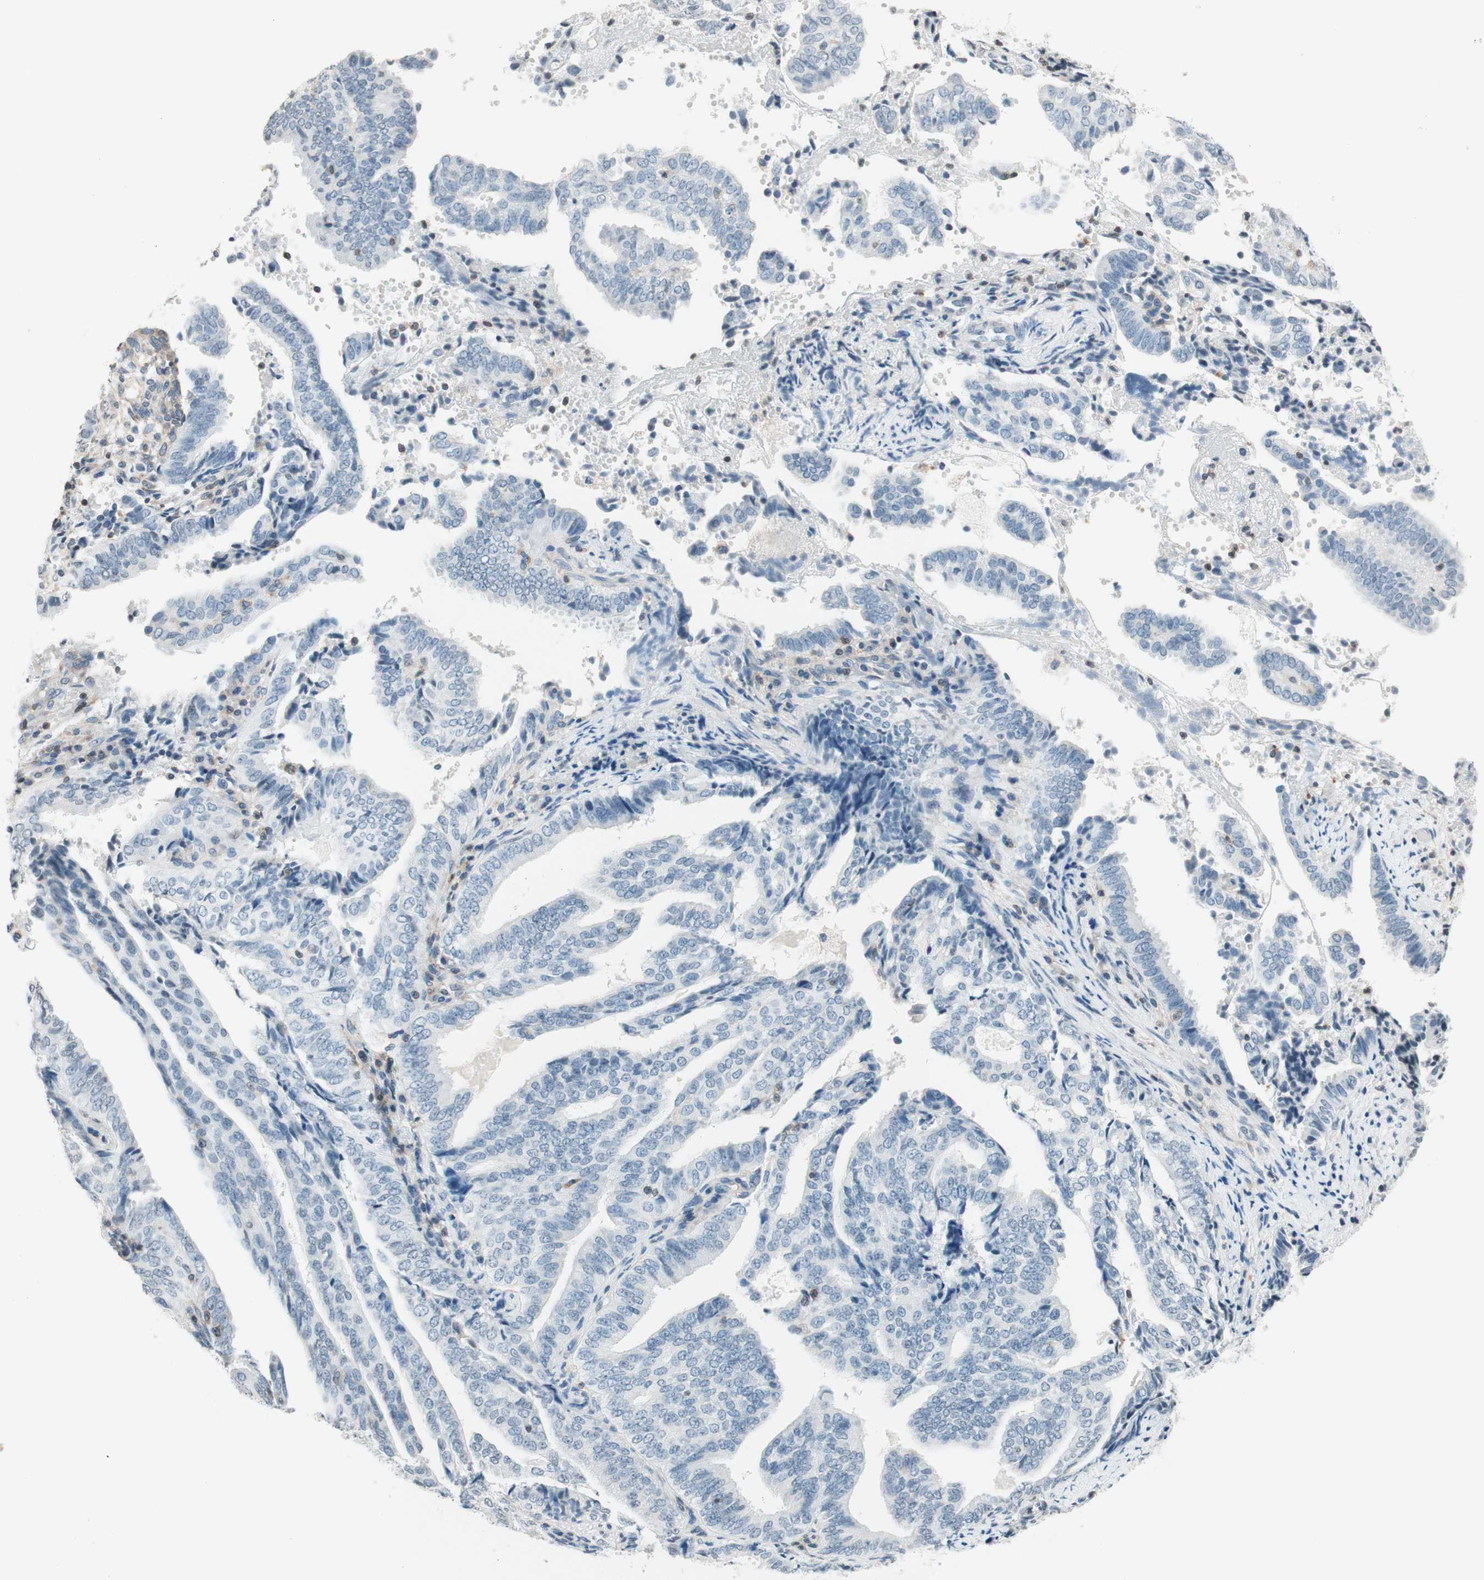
{"staining": {"intensity": "negative", "quantity": "none", "location": "none"}, "tissue": "endometrial cancer", "cell_type": "Tumor cells", "image_type": "cancer", "snomed": [{"axis": "morphology", "description": "Adenocarcinoma, NOS"}, {"axis": "topography", "description": "Endometrium"}], "caption": "Protein analysis of adenocarcinoma (endometrial) demonstrates no significant staining in tumor cells. (IHC, brightfield microscopy, high magnification).", "gene": "WIPF1", "patient": {"sex": "female", "age": 58}}